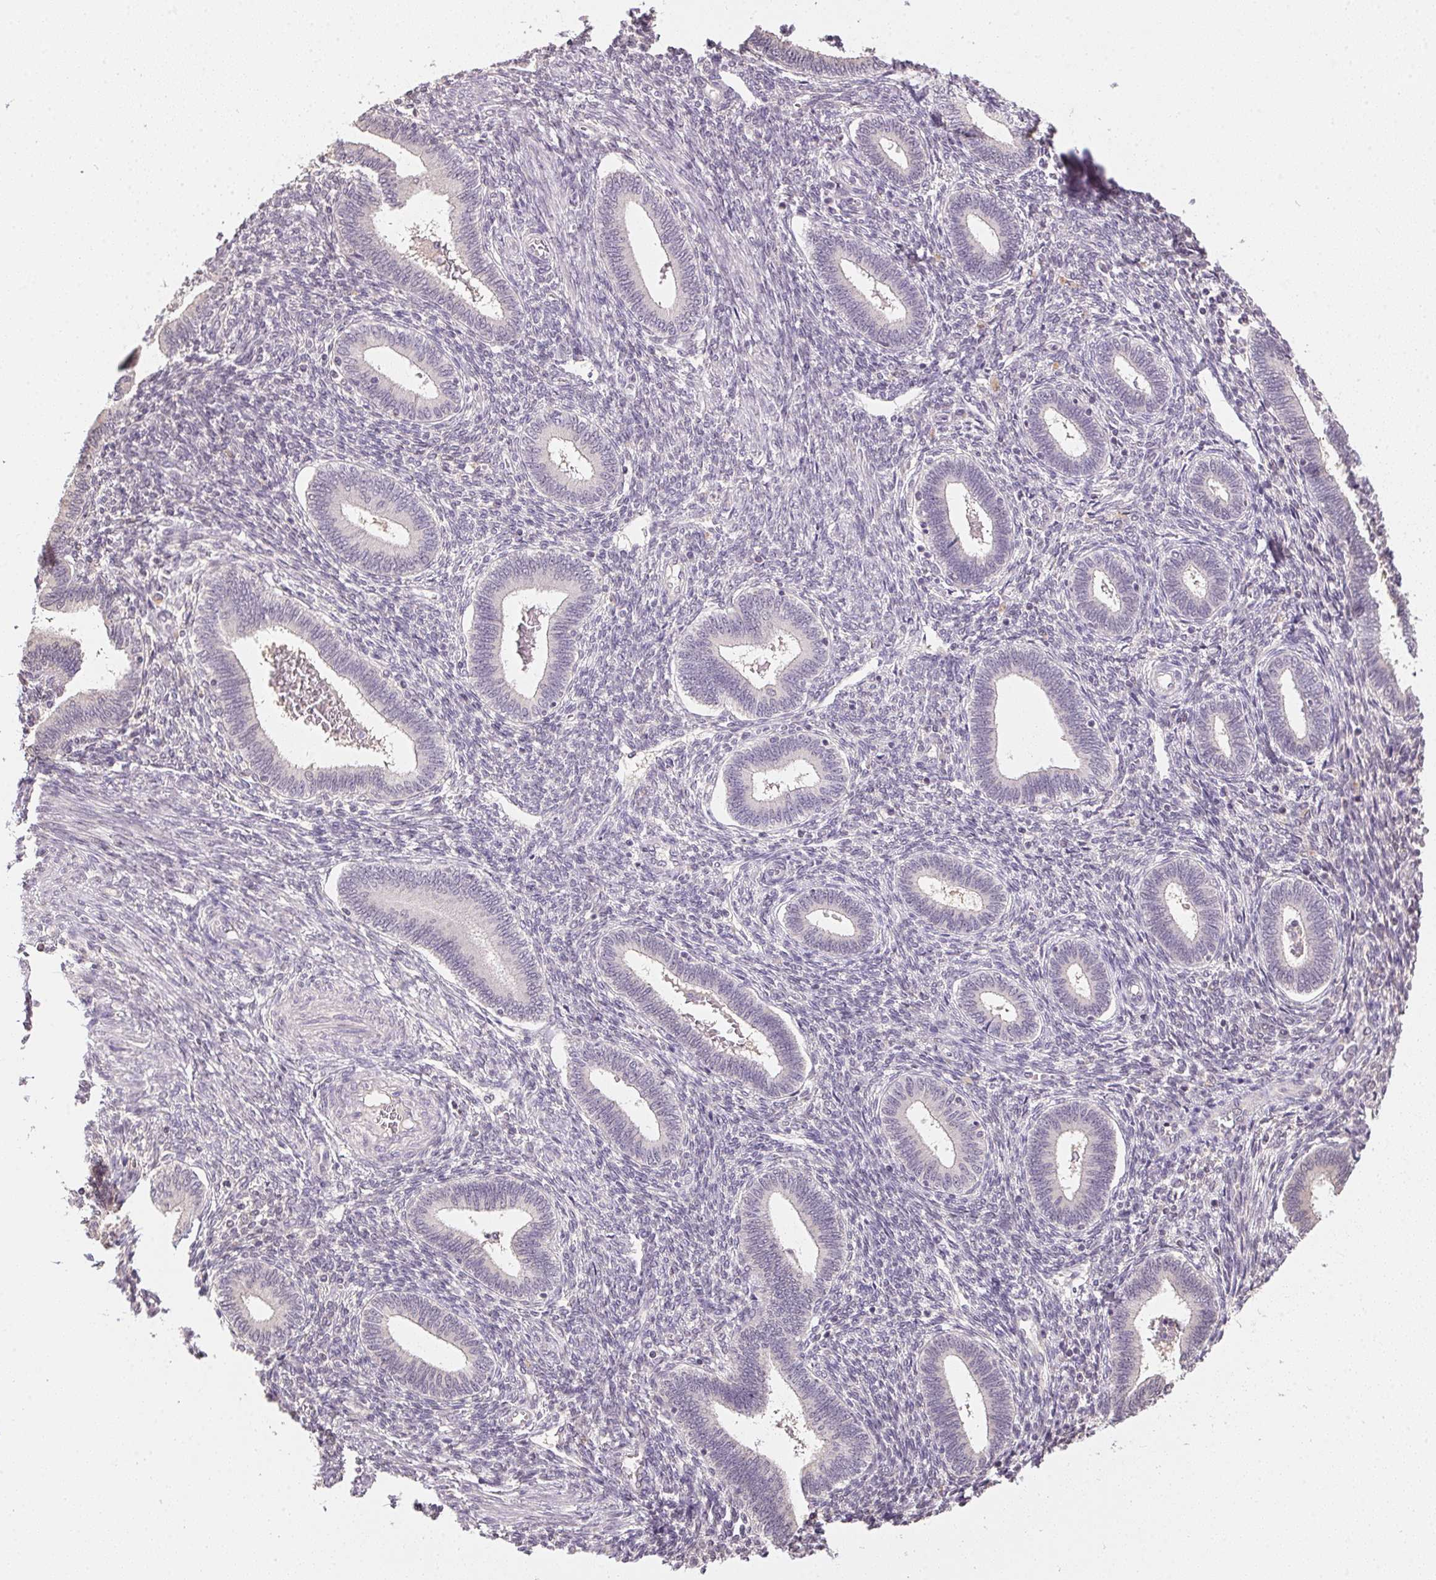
{"staining": {"intensity": "negative", "quantity": "none", "location": "none"}, "tissue": "endometrium", "cell_type": "Cells in endometrial stroma", "image_type": "normal", "snomed": [{"axis": "morphology", "description": "Normal tissue, NOS"}, {"axis": "topography", "description": "Endometrium"}], "caption": "Histopathology image shows no protein staining in cells in endometrial stroma of benign endometrium.", "gene": "ALDH8A1", "patient": {"sex": "female", "age": 42}}